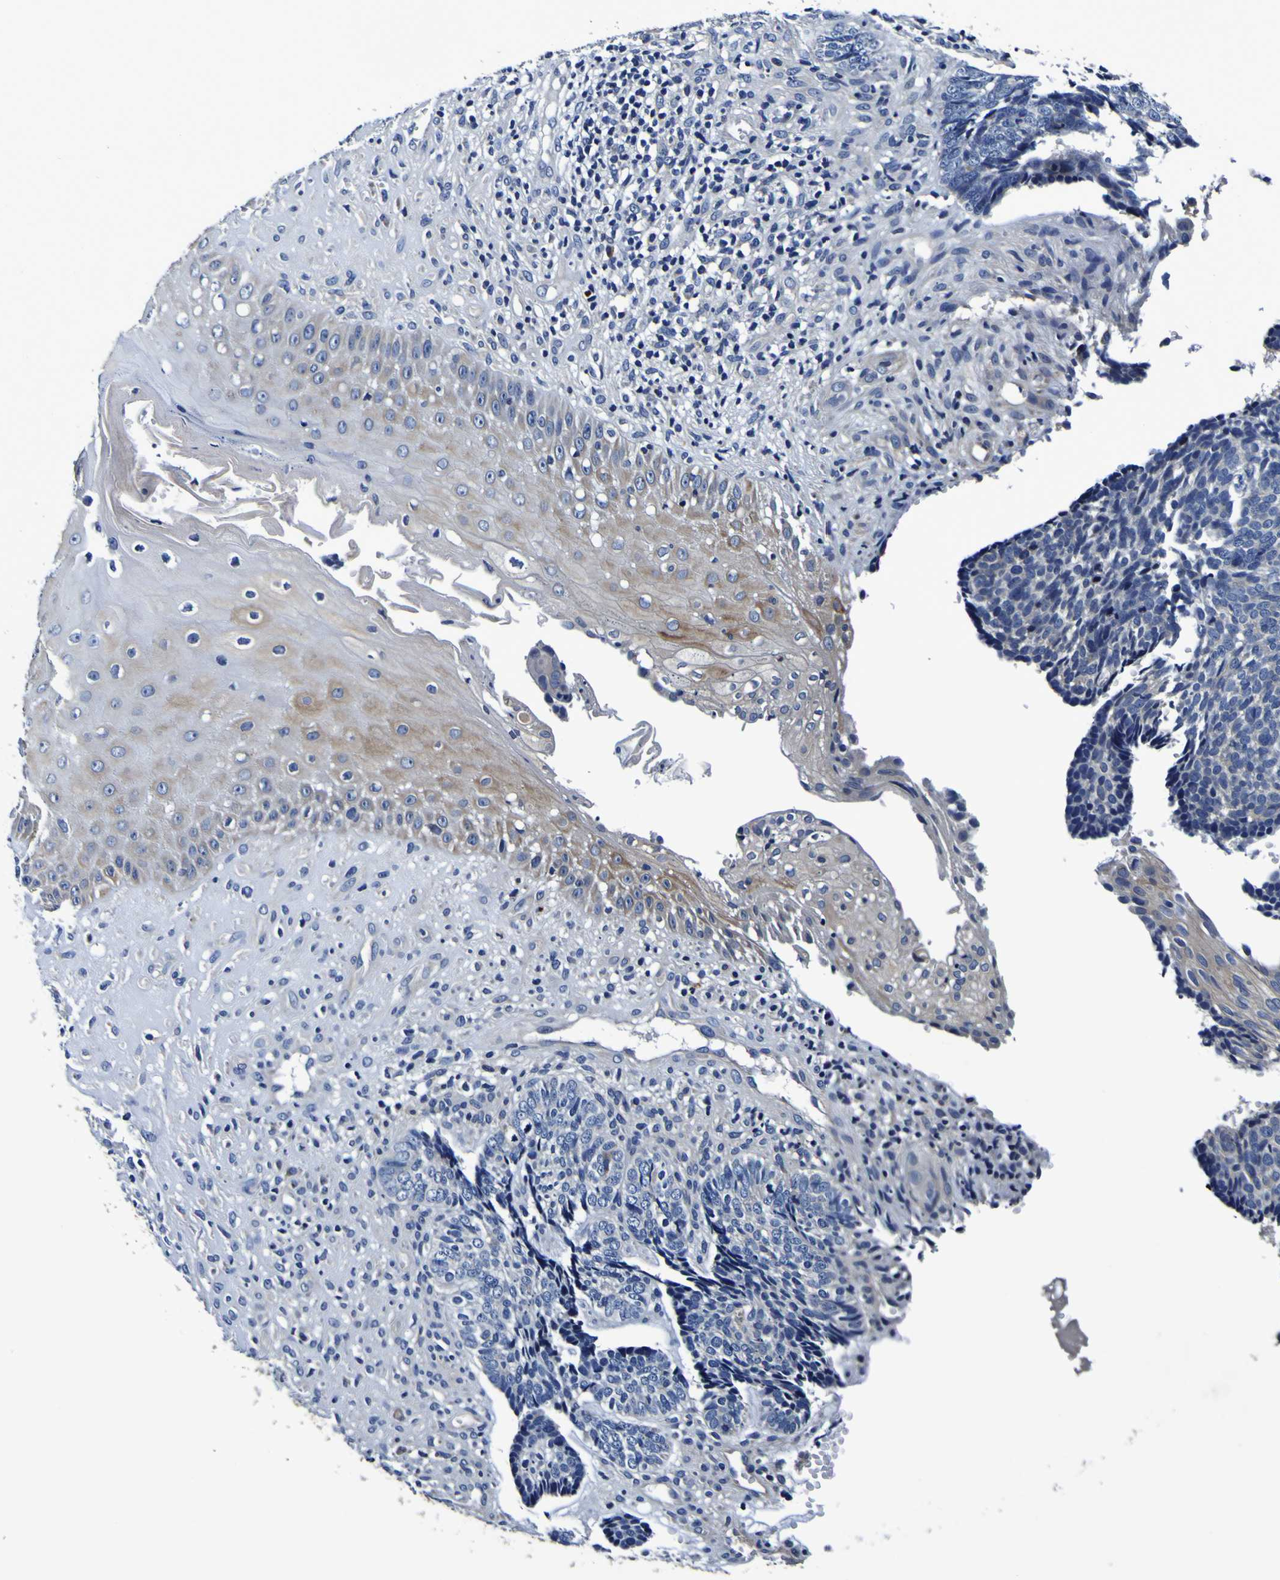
{"staining": {"intensity": "negative", "quantity": "none", "location": "none"}, "tissue": "skin cancer", "cell_type": "Tumor cells", "image_type": "cancer", "snomed": [{"axis": "morphology", "description": "Basal cell carcinoma"}, {"axis": "topography", "description": "Skin"}], "caption": "Tumor cells are negative for brown protein staining in skin cancer (basal cell carcinoma).", "gene": "PANK4", "patient": {"sex": "male", "age": 84}}